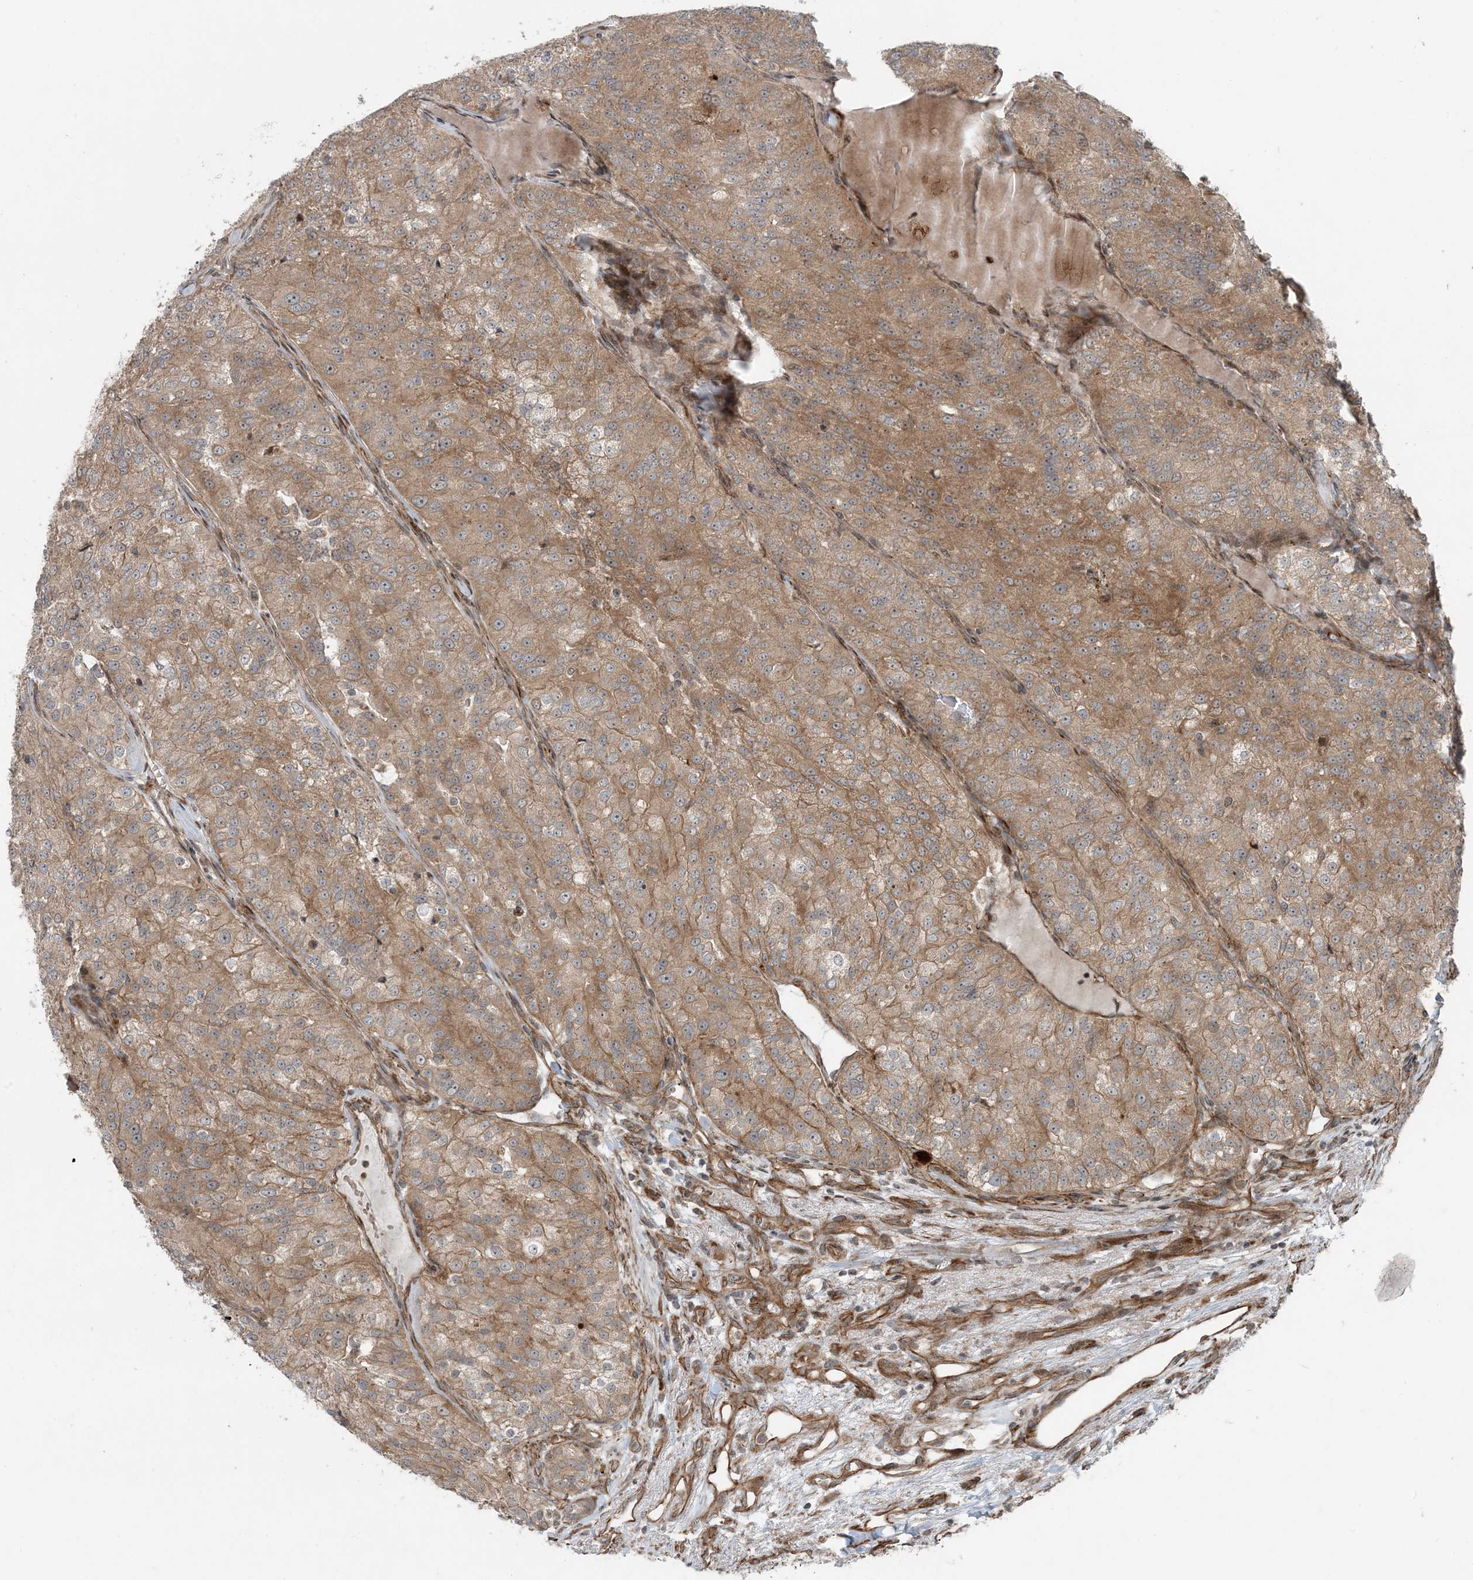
{"staining": {"intensity": "moderate", "quantity": ">75%", "location": "cytoplasmic/membranous"}, "tissue": "renal cancer", "cell_type": "Tumor cells", "image_type": "cancer", "snomed": [{"axis": "morphology", "description": "Adenocarcinoma, NOS"}, {"axis": "topography", "description": "Kidney"}], "caption": "Immunohistochemistry of human renal cancer exhibits medium levels of moderate cytoplasmic/membranous staining in about >75% of tumor cells.", "gene": "EDEM2", "patient": {"sex": "female", "age": 63}}